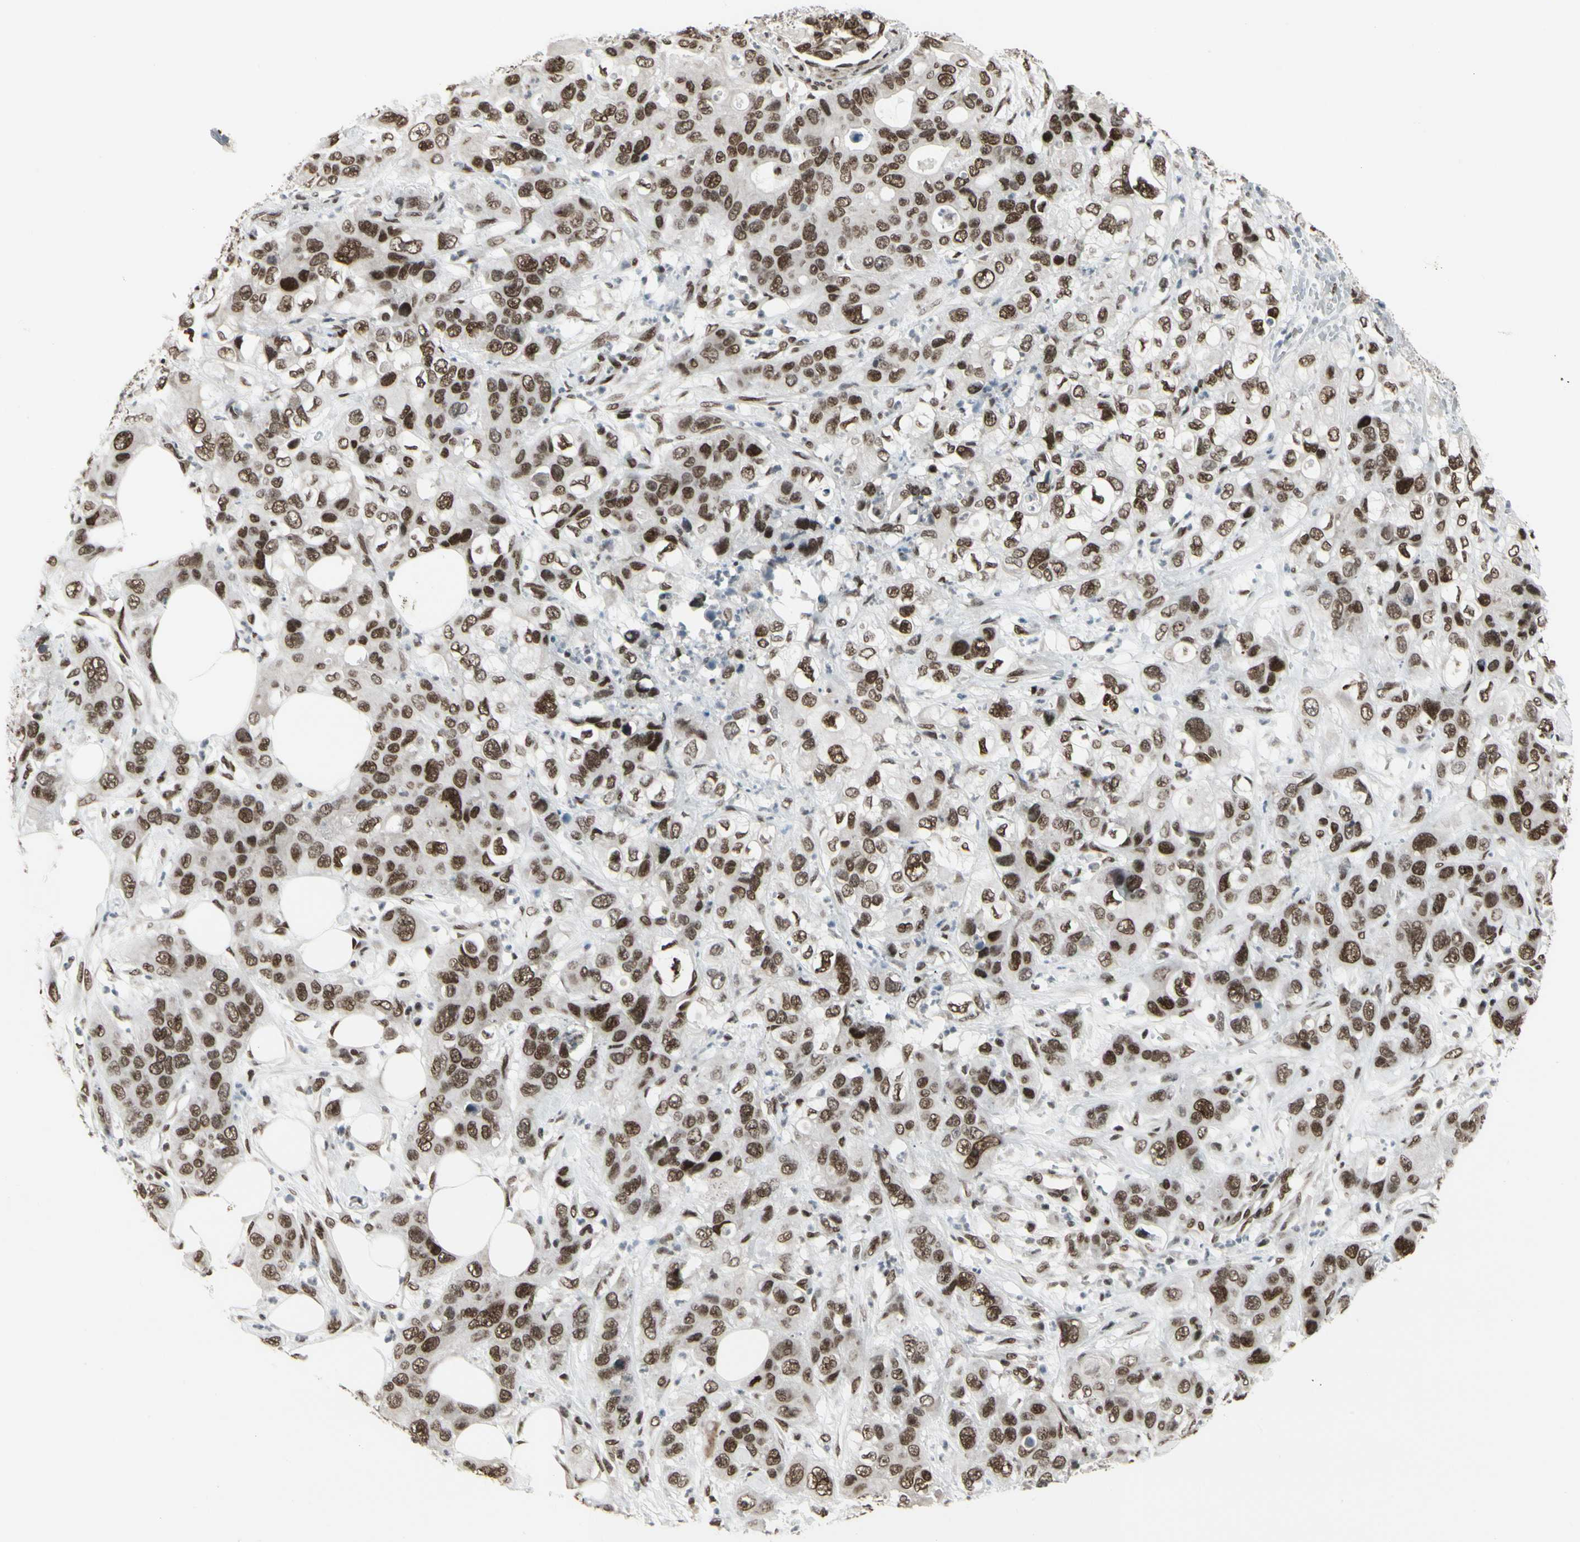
{"staining": {"intensity": "moderate", "quantity": ">75%", "location": "nuclear"}, "tissue": "pancreatic cancer", "cell_type": "Tumor cells", "image_type": "cancer", "snomed": [{"axis": "morphology", "description": "Adenocarcinoma, NOS"}, {"axis": "topography", "description": "Pancreas"}], "caption": "IHC of human pancreatic cancer (adenocarcinoma) demonstrates medium levels of moderate nuclear expression in approximately >75% of tumor cells.", "gene": "HMG20A", "patient": {"sex": "female", "age": 71}}